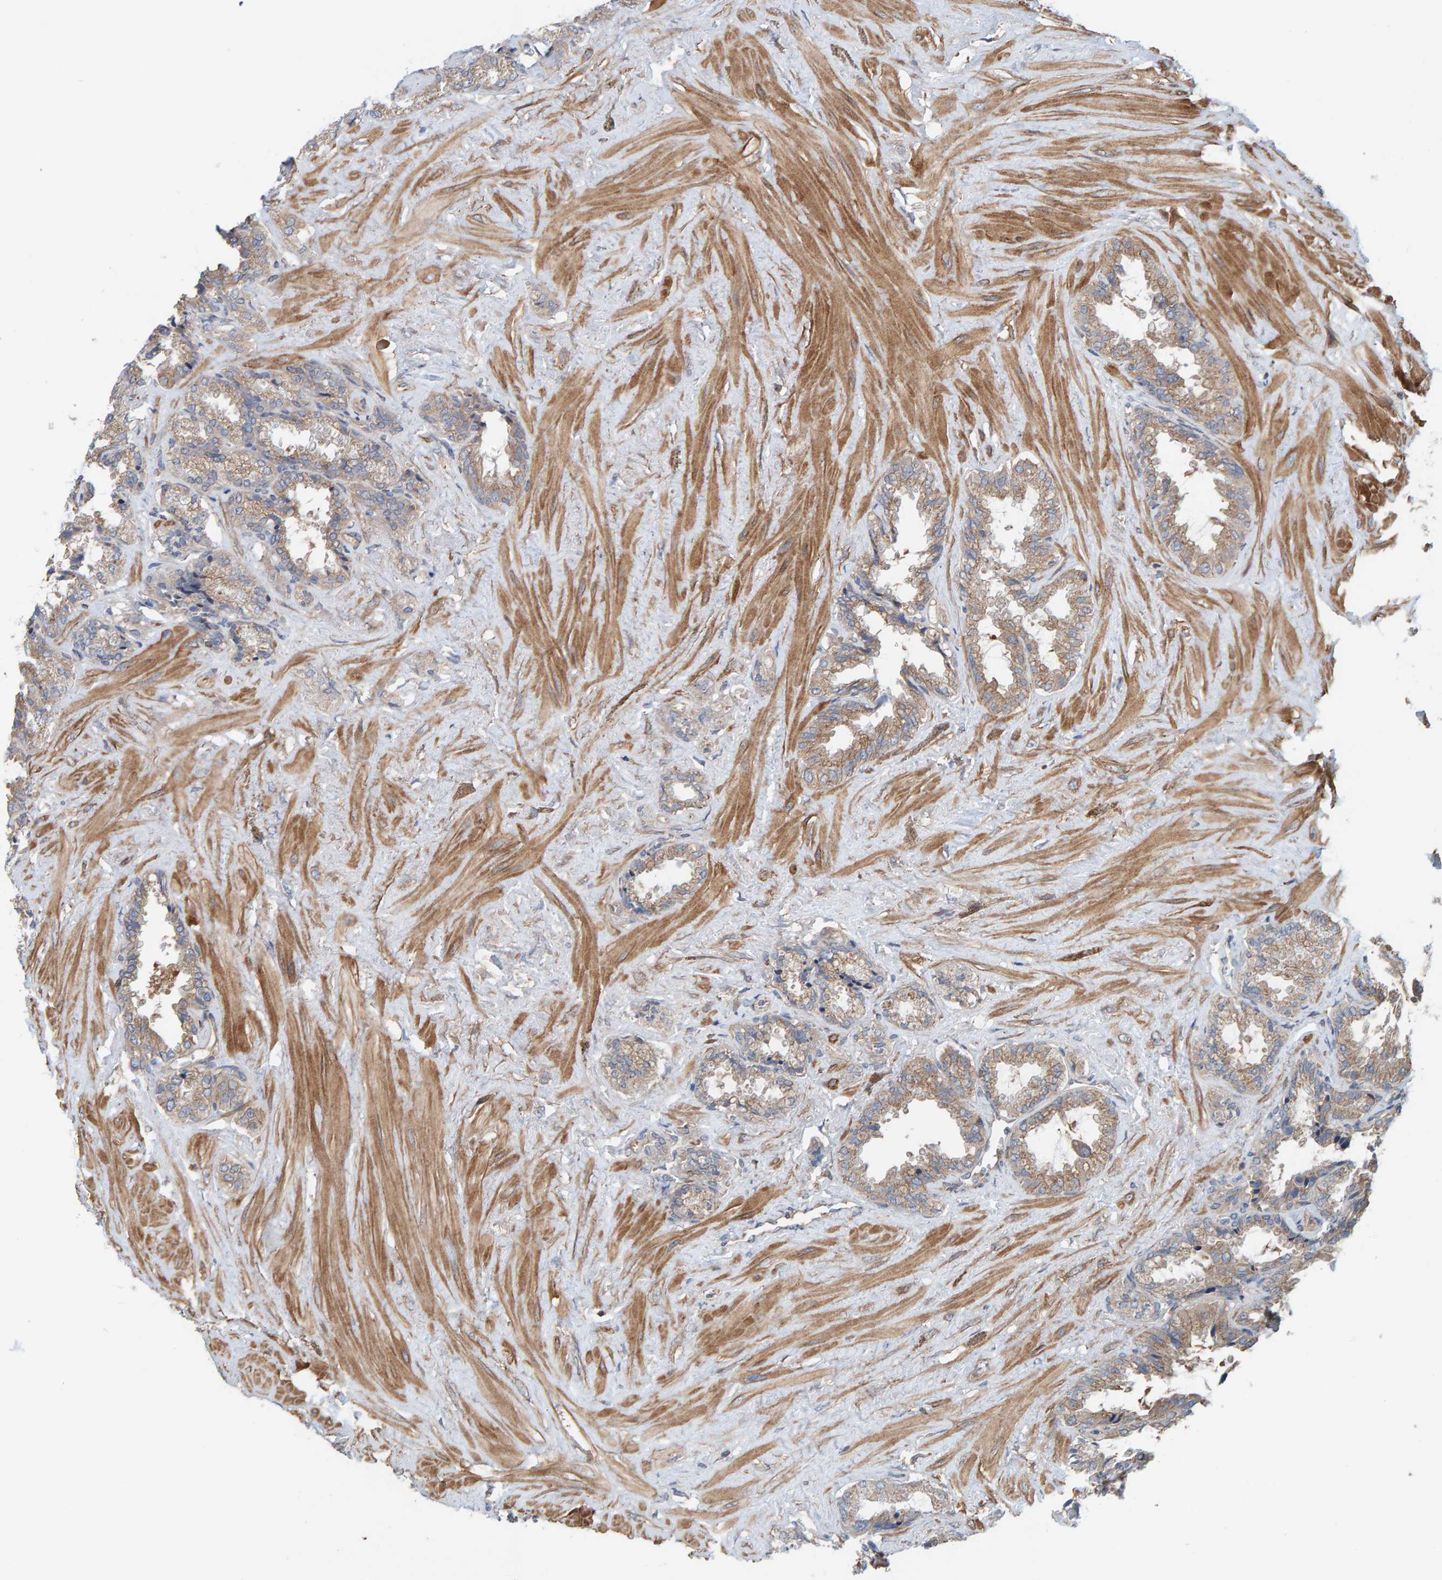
{"staining": {"intensity": "moderate", "quantity": ">75%", "location": "cytoplasmic/membranous"}, "tissue": "seminal vesicle", "cell_type": "Glandular cells", "image_type": "normal", "snomed": [{"axis": "morphology", "description": "Normal tissue, NOS"}, {"axis": "topography", "description": "Seminal veicle"}], "caption": "Protein analysis of benign seminal vesicle demonstrates moderate cytoplasmic/membranous staining in about >75% of glandular cells.", "gene": "UBAP1", "patient": {"sex": "male", "age": 46}}